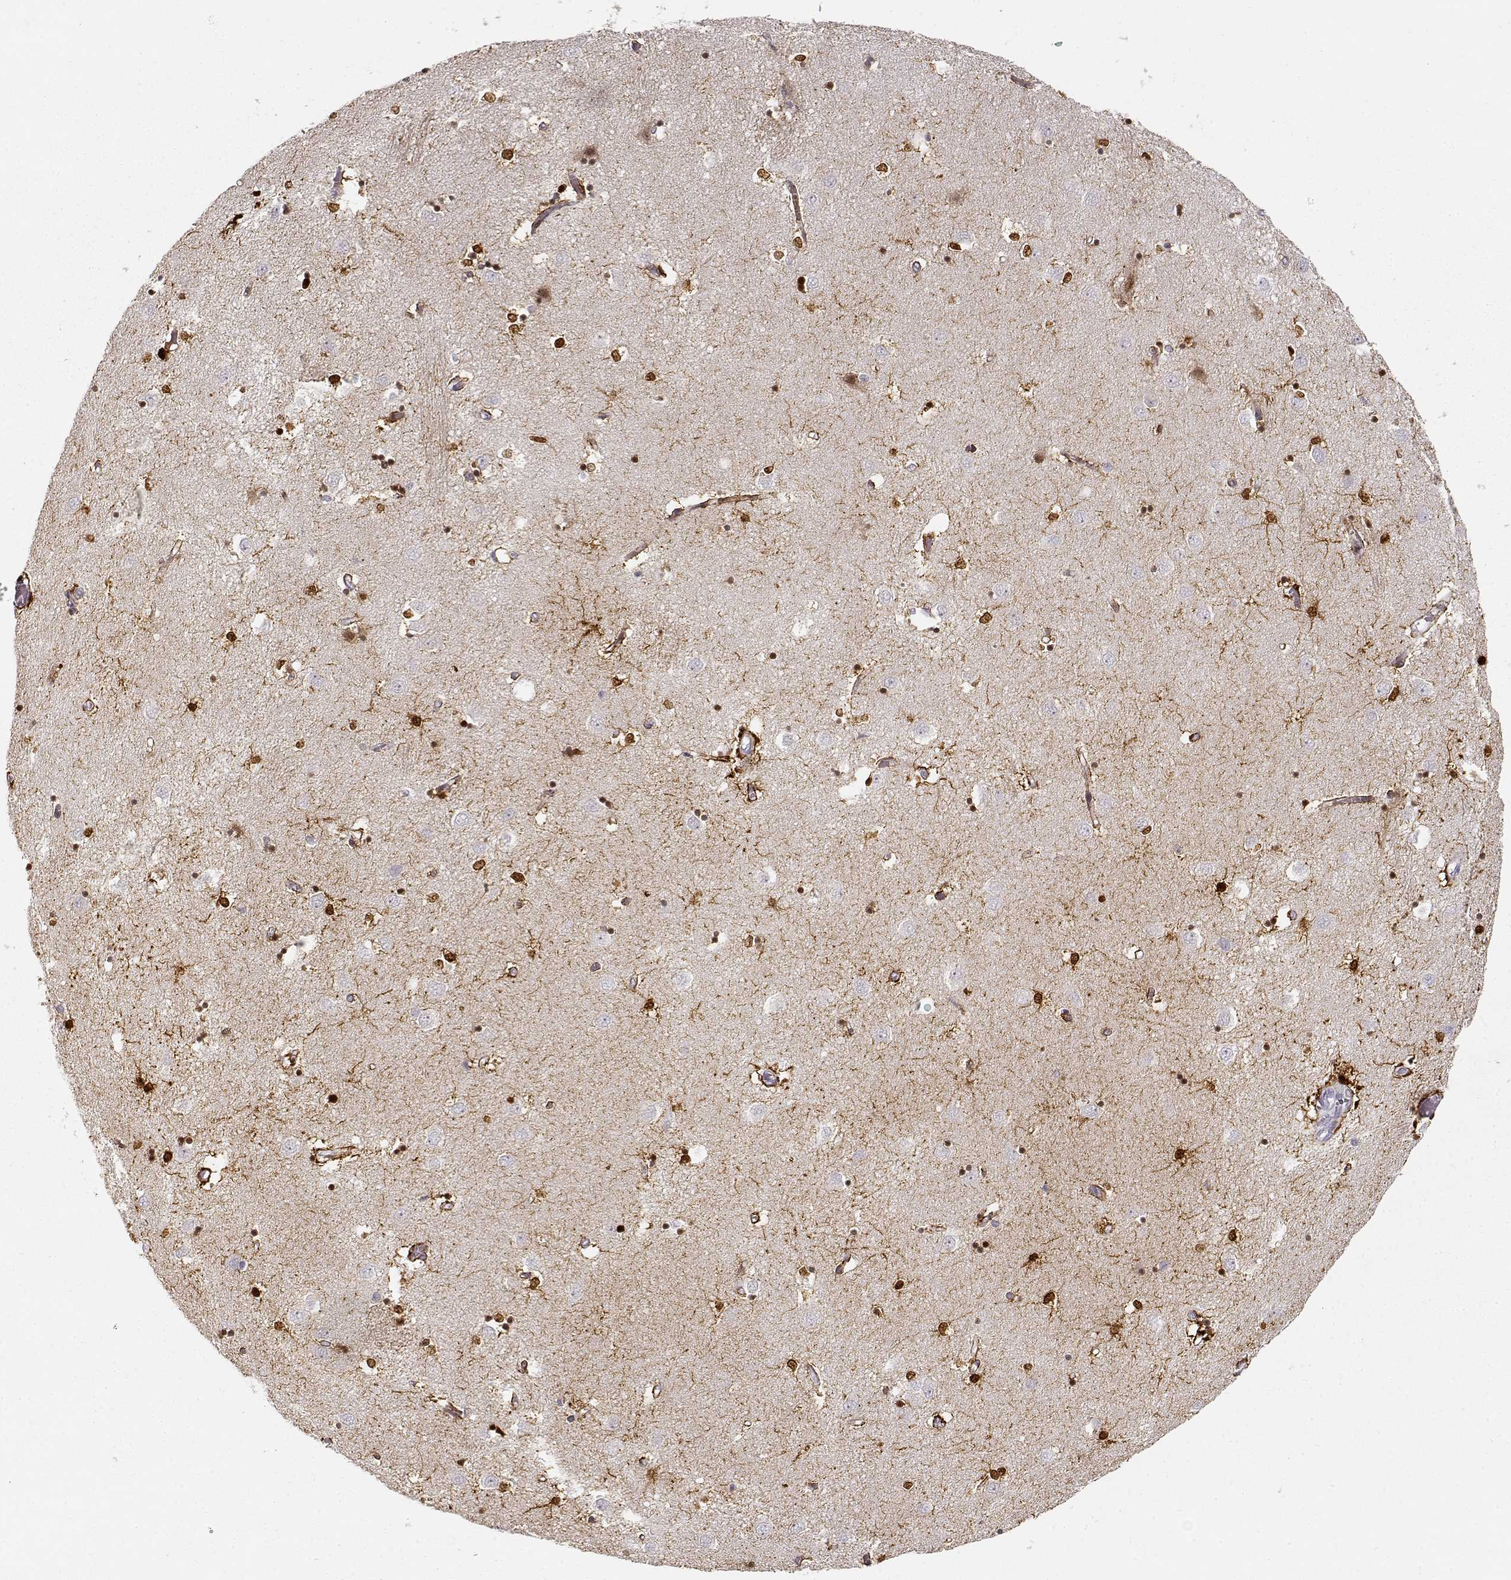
{"staining": {"intensity": "strong", "quantity": ">75%", "location": "nuclear"}, "tissue": "caudate", "cell_type": "Glial cells", "image_type": "normal", "snomed": [{"axis": "morphology", "description": "Normal tissue, NOS"}, {"axis": "topography", "description": "Lateral ventricle wall"}], "caption": "Strong nuclear expression is seen in about >75% of glial cells in unremarkable caudate.", "gene": "S100B", "patient": {"sex": "male", "age": 54}}